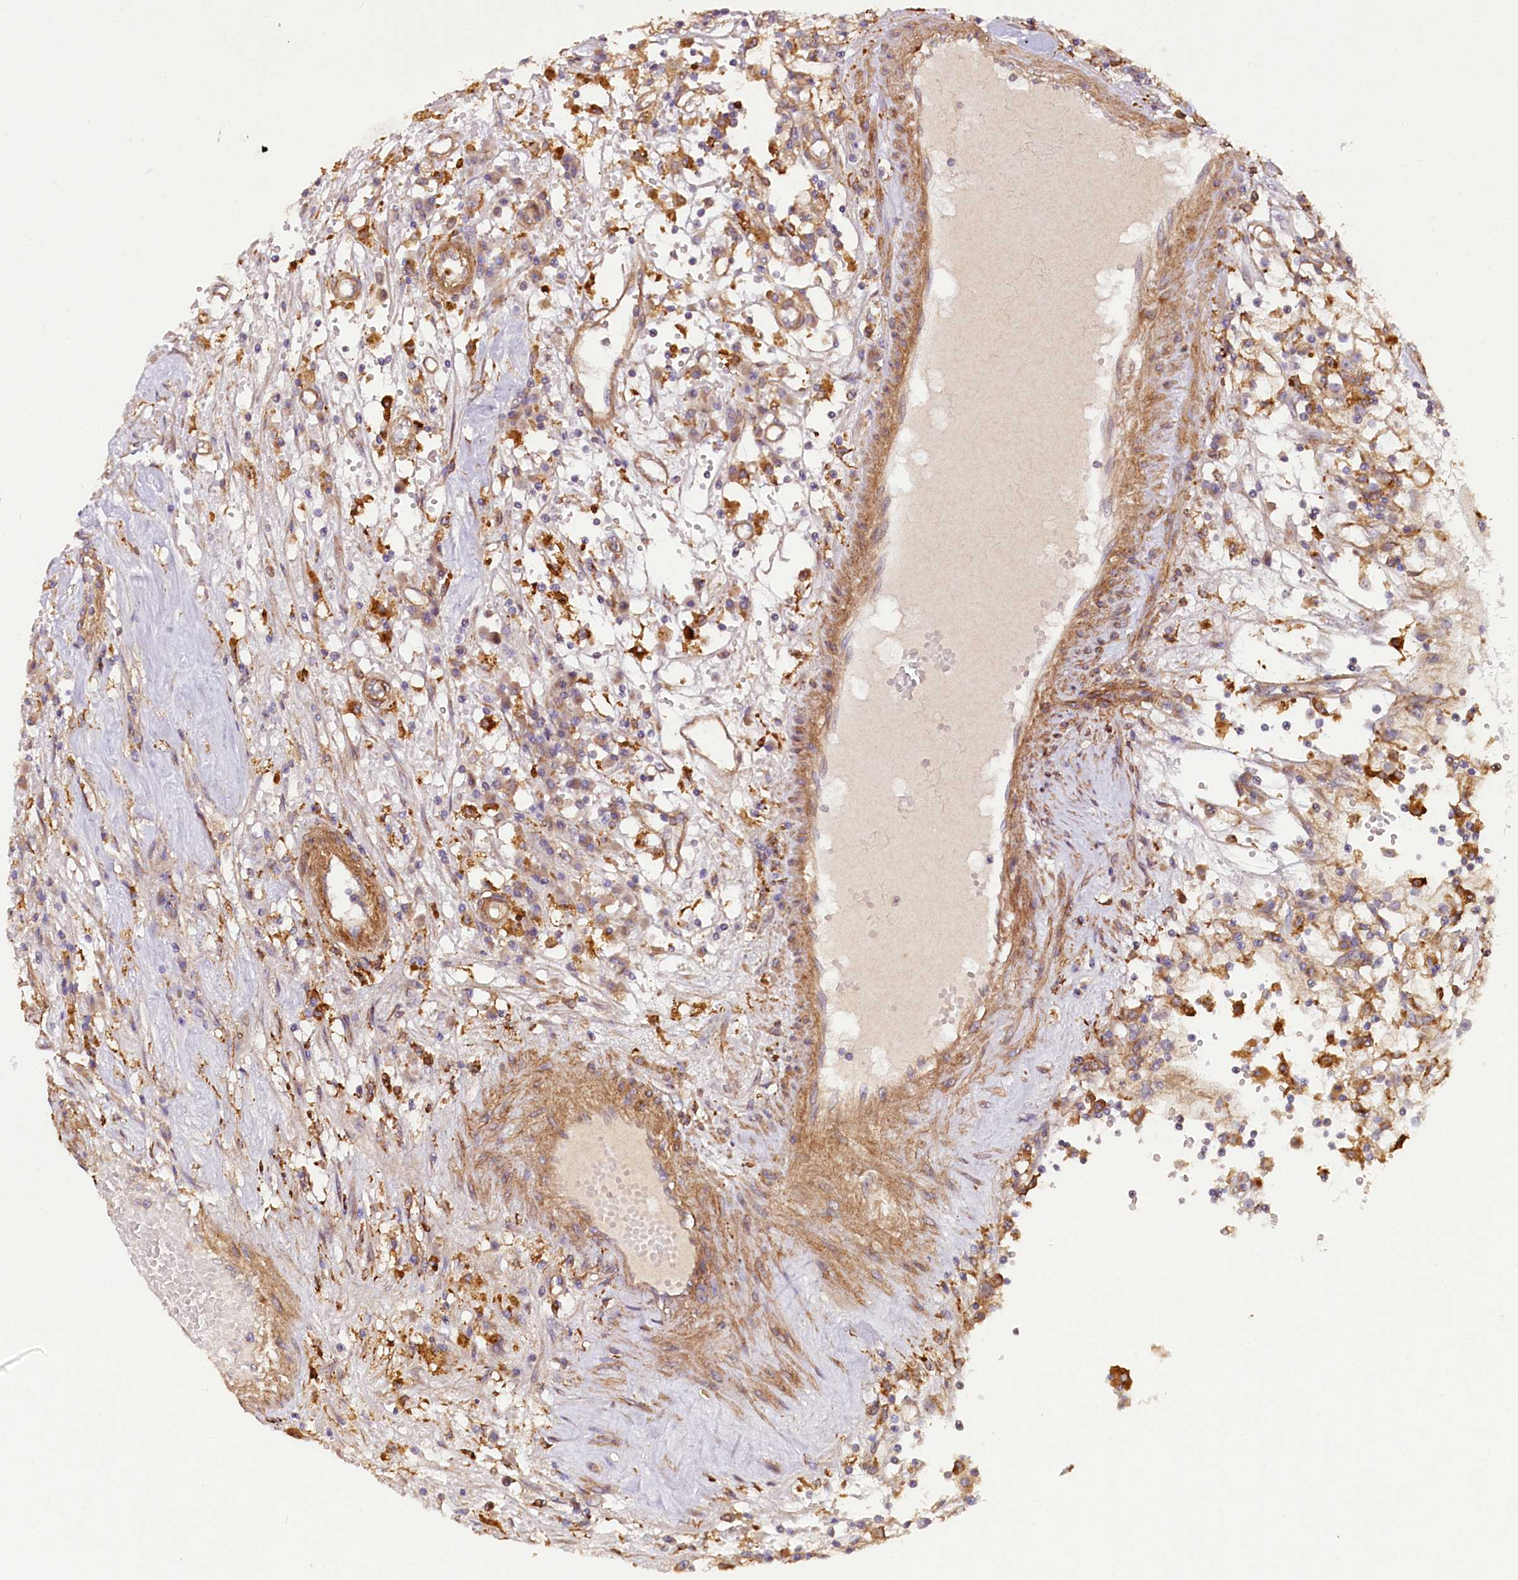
{"staining": {"intensity": "negative", "quantity": "none", "location": "none"}, "tissue": "renal cancer", "cell_type": "Tumor cells", "image_type": "cancer", "snomed": [{"axis": "morphology", "description": "Adenocarcinoma, NOS"}, {"axis": "topography", "description": "Kidney"}], "caption": "Tumor cells show no significant expression in renal cancer (adenocarcinoma). Brightfield microscopy of IHC stained with DAB (3,3'-diaminobenzidine) (brown) and hematoxylin (blue), captured at high magnification.", "gene": "CSAD", "patient": {"sex": "male", "age": 56}}